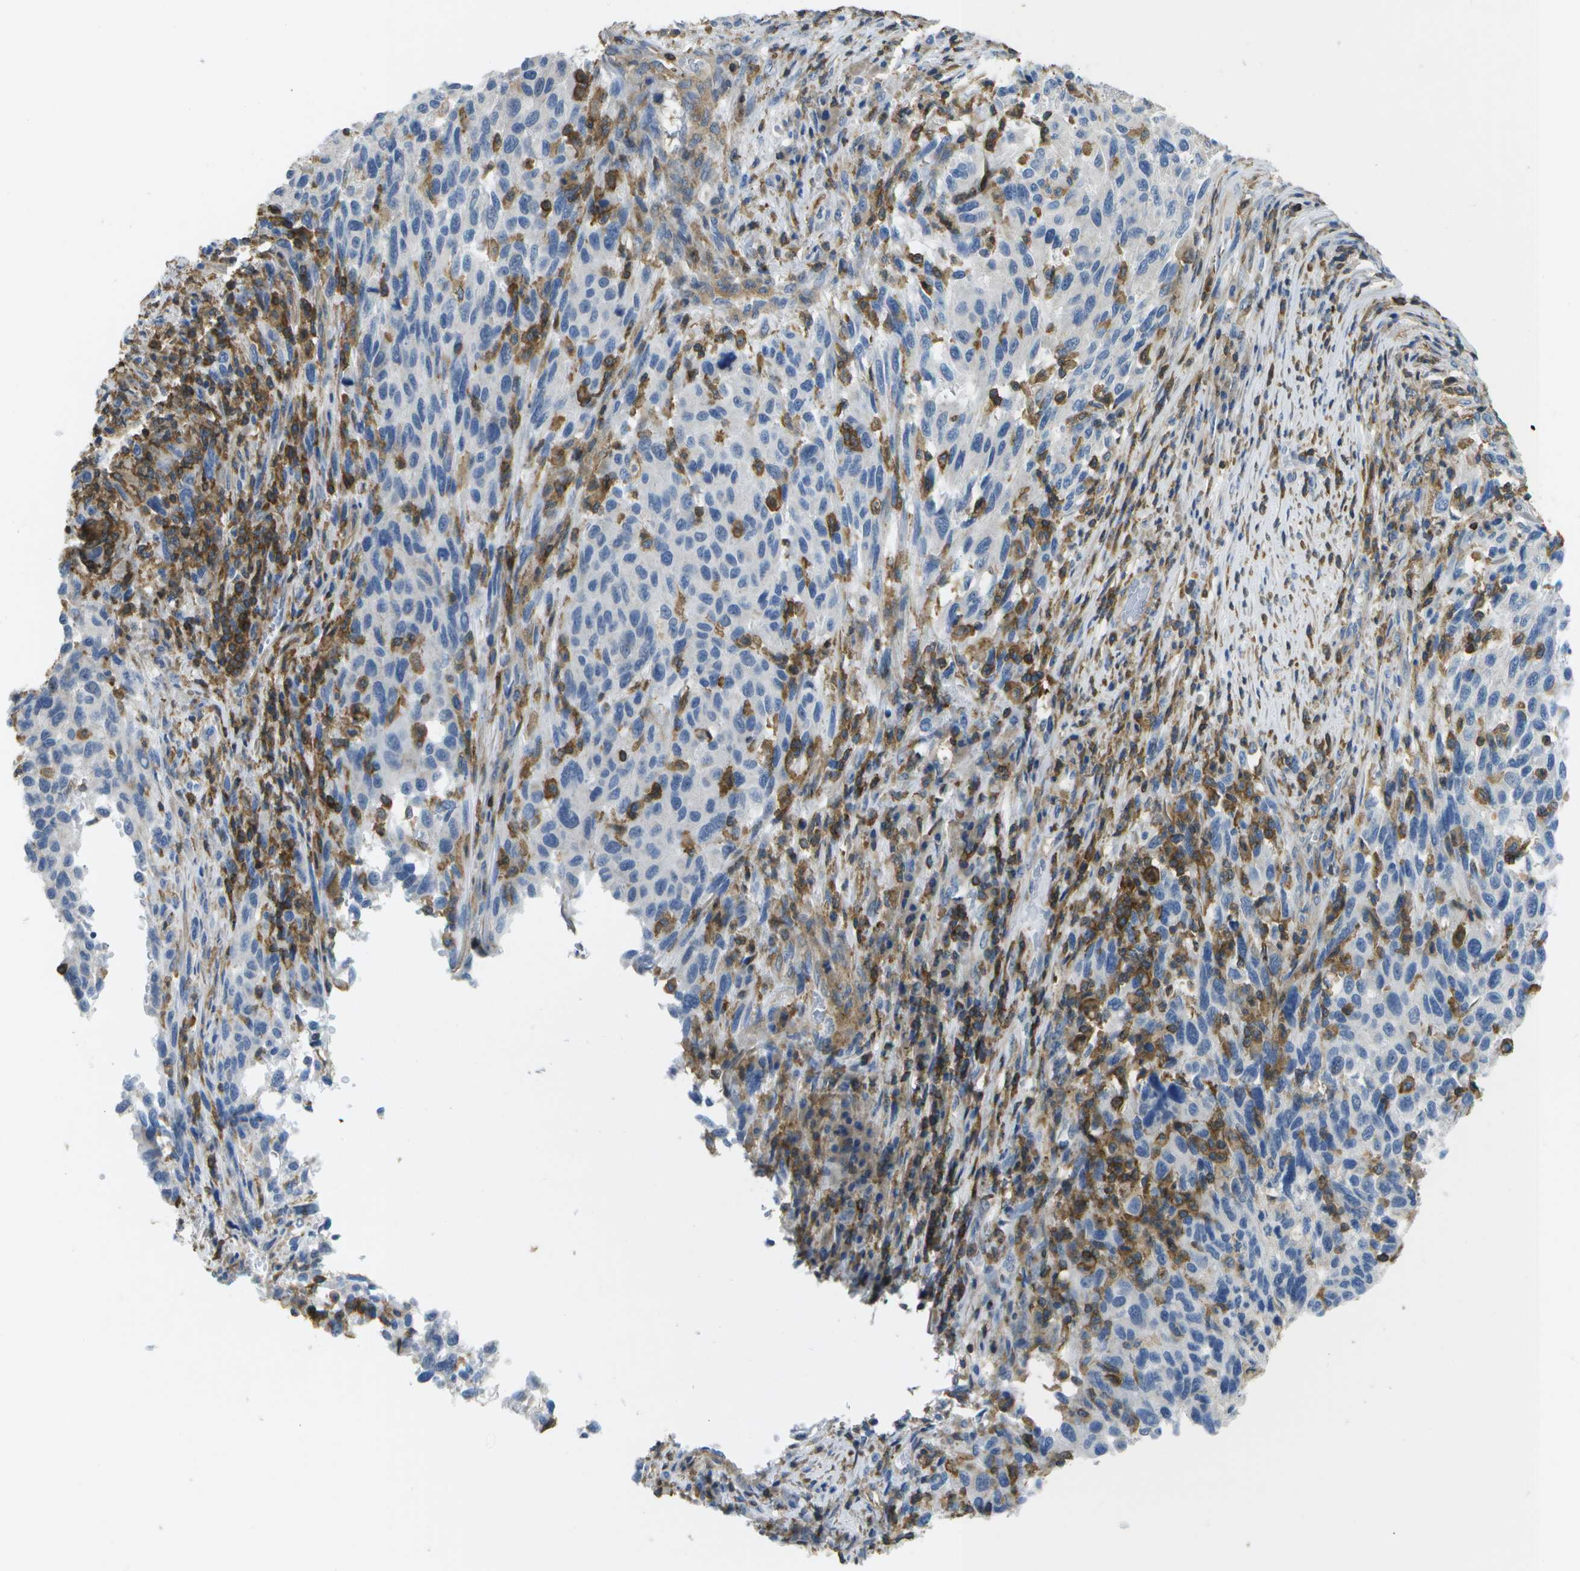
{"staining": {"intensity": "negative", "quantity": "none", "location": "none"}, "tissue": "melanoma", "cell_type": "Tumor cells", "image_type": "cancer", "snomed": [{"axis": "morphology", "description": "Malignant melanoma, Metastatic site"}, {"axis": "topography", "description": "Lymph node"}], "caption": "High magnification brightfield microscopy of malignant melanoma (metastatic site) stained with DAB (brown) and counterstained with hematoxylin (blue): tumor cells show no significant expression. Nuclei are stained in blue.", "gene": "RCSD1", "patient": {"sex": "male", "age": 61}}